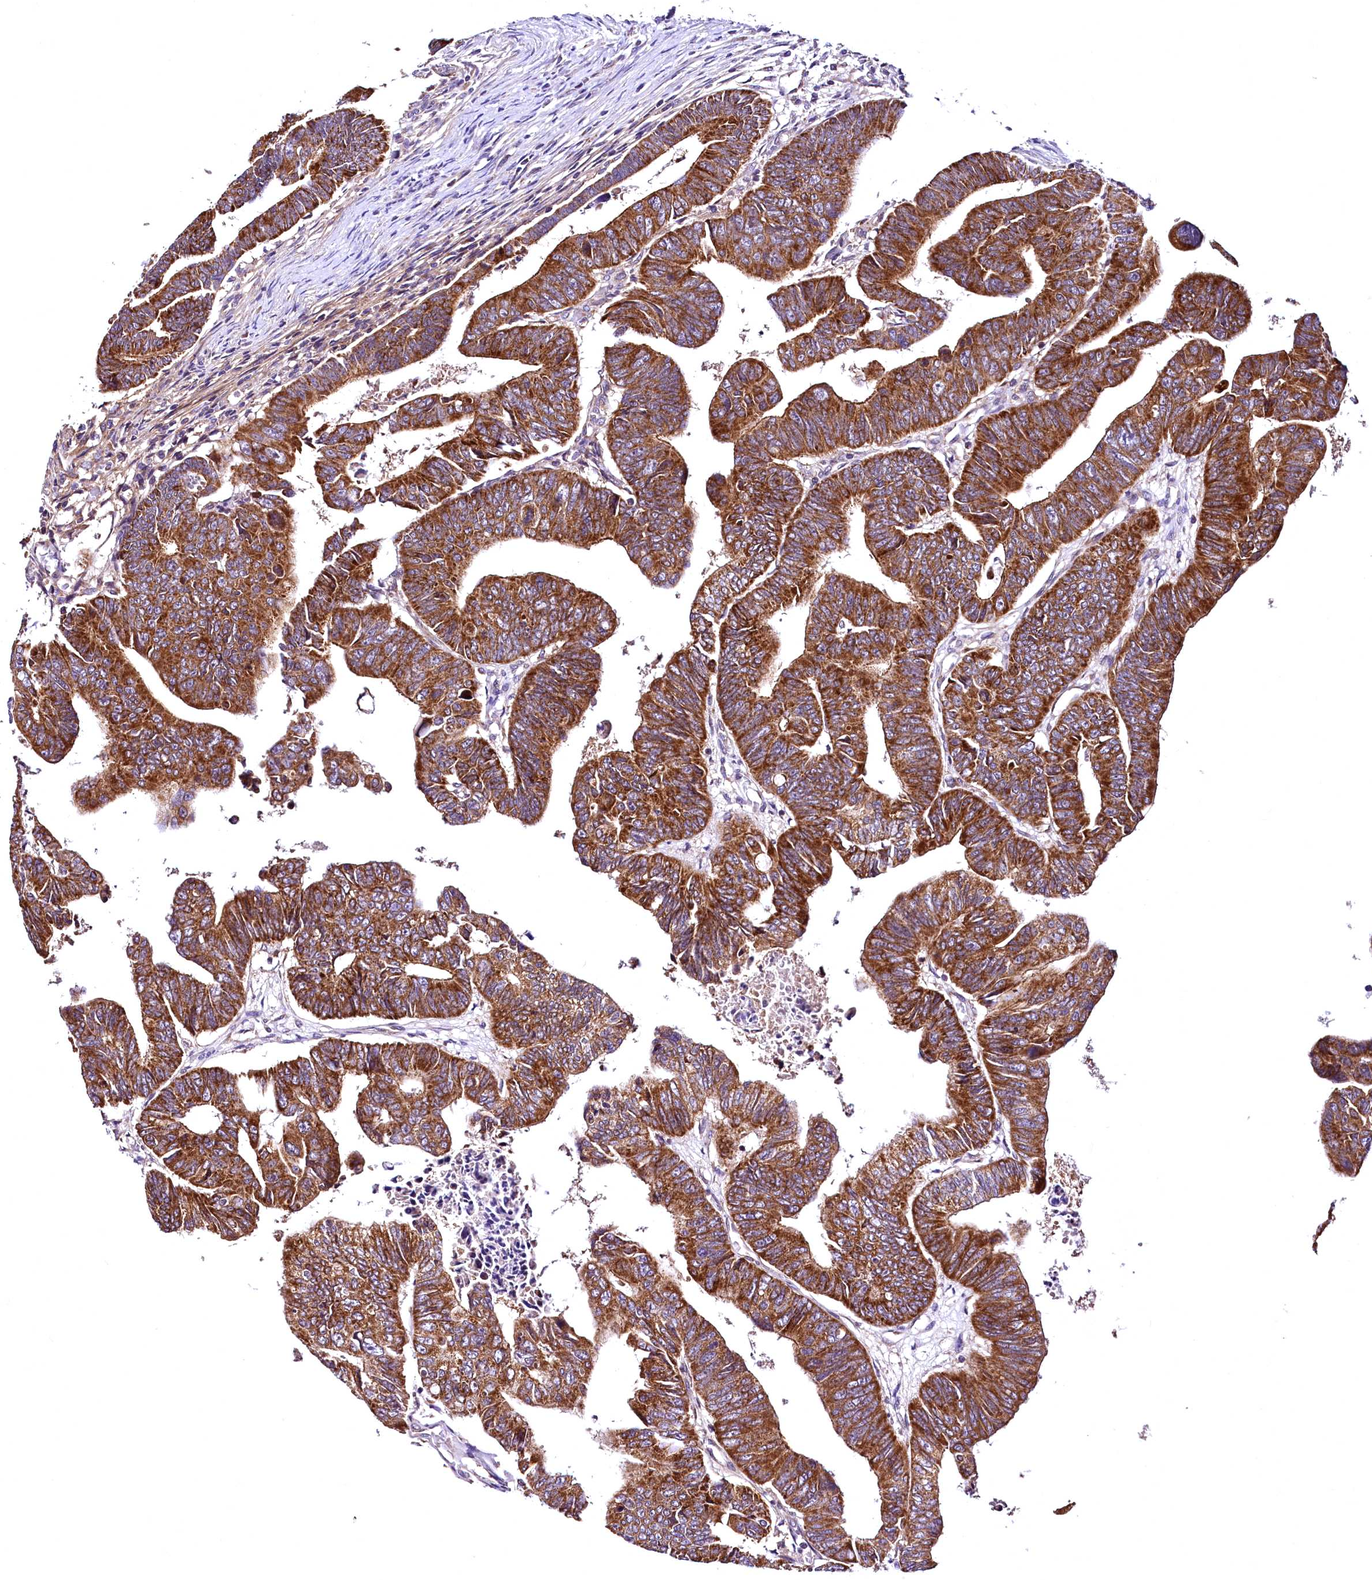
{"staining": {"intensity": "strong", "quantity": ">75%", "location": "cytoplasmic/membranous"}, "tissue": "colorectal cancer", "cell_type": "Tumor cells", "image_type": "cancer", "snomed": [{"axis": "morphology", "description": "Adenocarcinoma, NOS"}, {"axis": "topography", "description": "Rectum"}], "caption": "Human adenocarcinoma (colorectal) stained with a protein marker exhibits strong staining in tumor cells.", "gene": "MRPL57", "patient": {"sex": "female", "age": 65}}